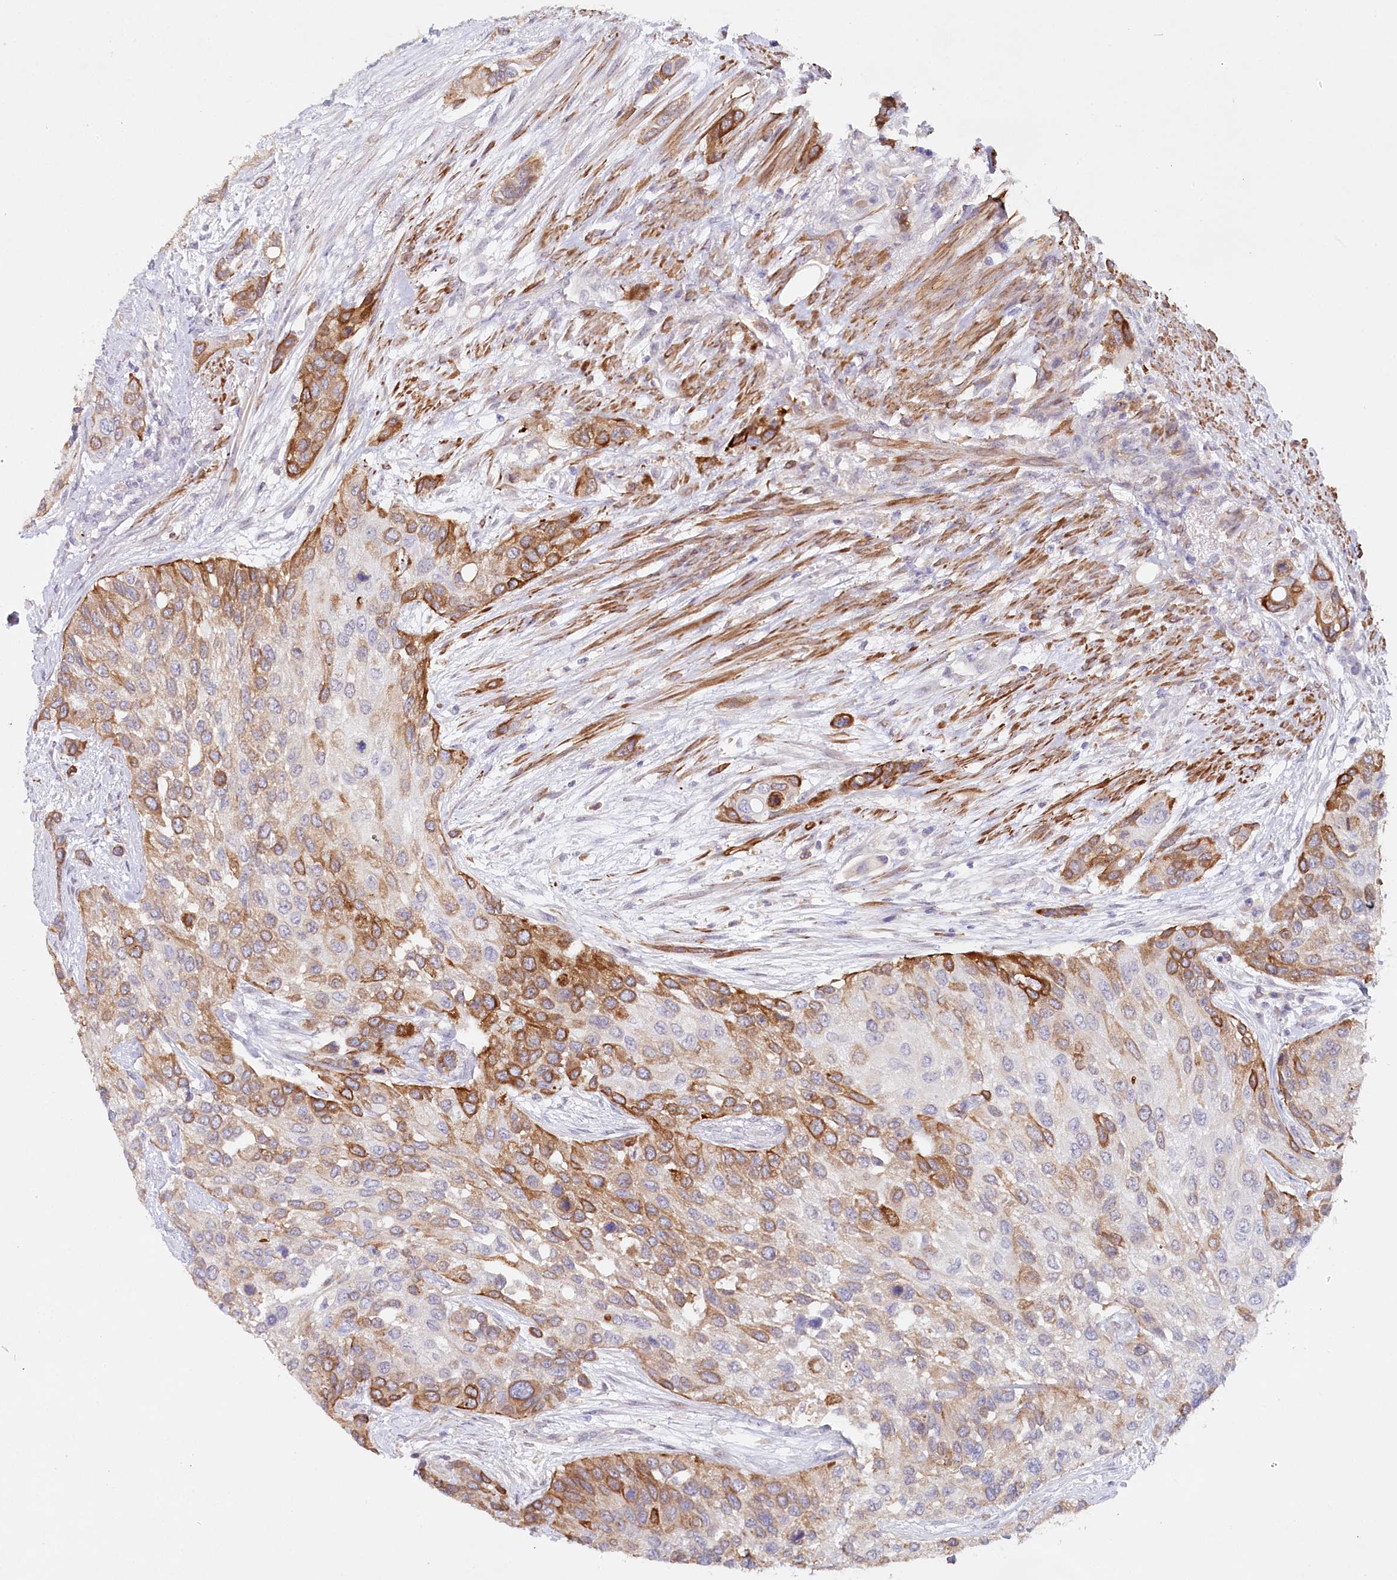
{"staining": {"intensity": "moderate", "quantity": "25%-75%", "location": "cytoplasmic/membranous"}, "tissue": "urothelial cancer", "cell_type": "Tumor cells", "image_type": "cancer", "snomed": [{"axis": "morphology", "description": "Normal tissue, NOS"}, {"axis": "morphology", "description": "Urothelial carcinoma, High grade"}, {"axis": "topography", "description": "Vascular tissue"}, {"axis": "topography", "description": "Urinary bladder"}], "caption": "High-grade urothelial carcinoma stained with a brown dye reveals moderate cytoplasmic/membranous positive positivity in about 25%-75% of tumor cells.", "gene": "ALDH3B1", "patient": {"sex": "female", "age": 56}}